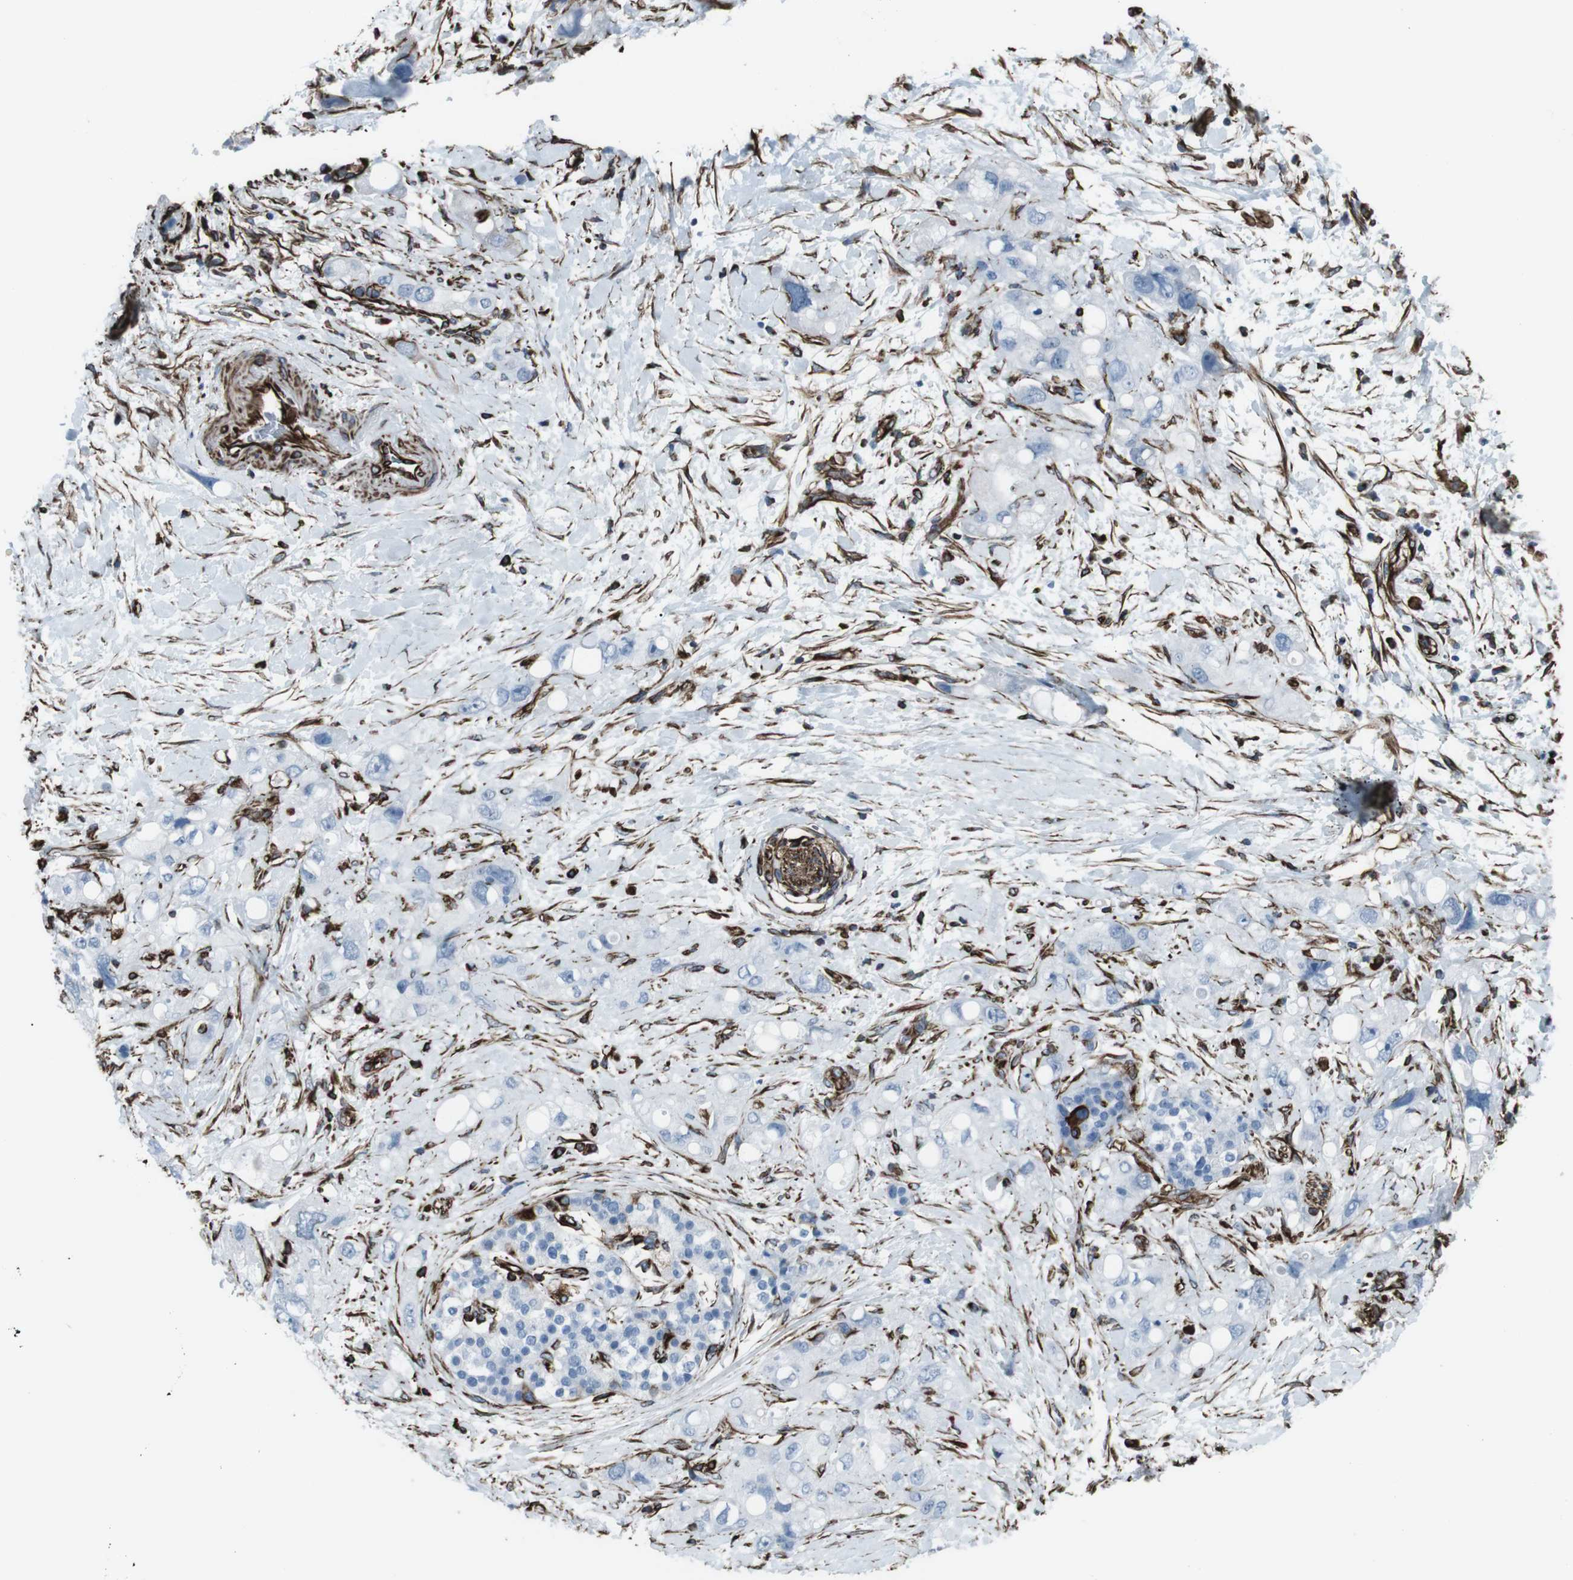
{"staining": {"intensity": "negative", "quantity": "none", "location": "none"}, "tissue": "pancreatic cancer", "cell_type": "Tumor cells", "image_type": "cancer", "snomed": [{"axis": "morphology", "description": "Adenocarcinoma, NOS"}, {"axis": "topography", "description": "Pancreas"}], "caption": "IHC of human pancreatic cancer demonstrates no expression in tumor cells.", "gene": "ZDHHC6", "patient": {"sex": "female", "age": 56}}